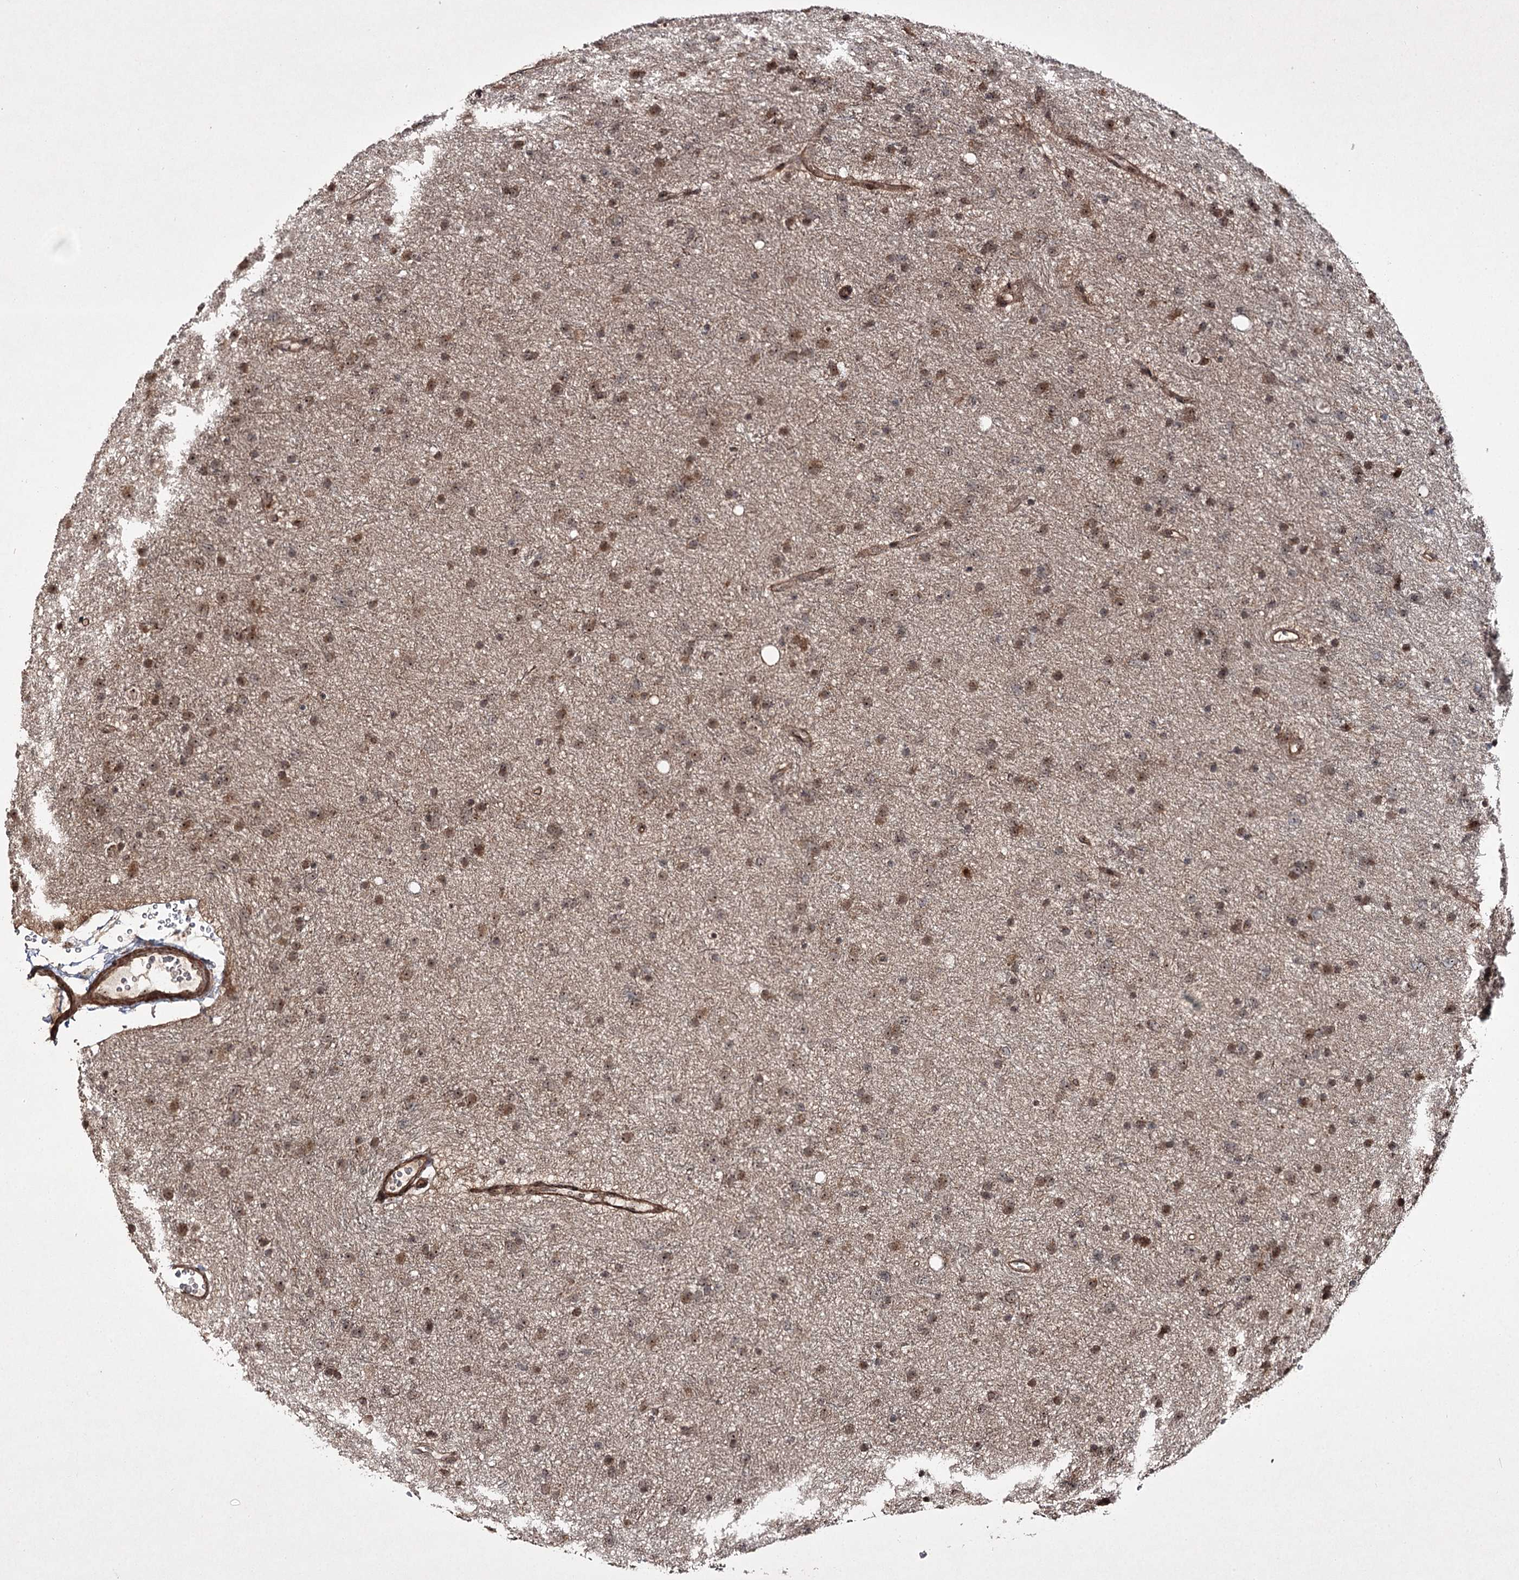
{"staining": {"intensity": "weak", "quantity": ">75%", "location": "nuclear"}, "tissue": "glioma", "cell_type": "Tumor cells", "image_type": "cancer", "snomed": [{"axis": "morphology", "description": "Glioma, malignant, Low grade"}, {"axis": "topography", "description": "Cerebral cortex"}], "caption": "Immunohistochemical staining of glioma exhibits weak nuclear protein positivity in approximately >75% of tumor cells.", "gene": "CCDC59", "patient": {"sex": "female", "age": 39}}